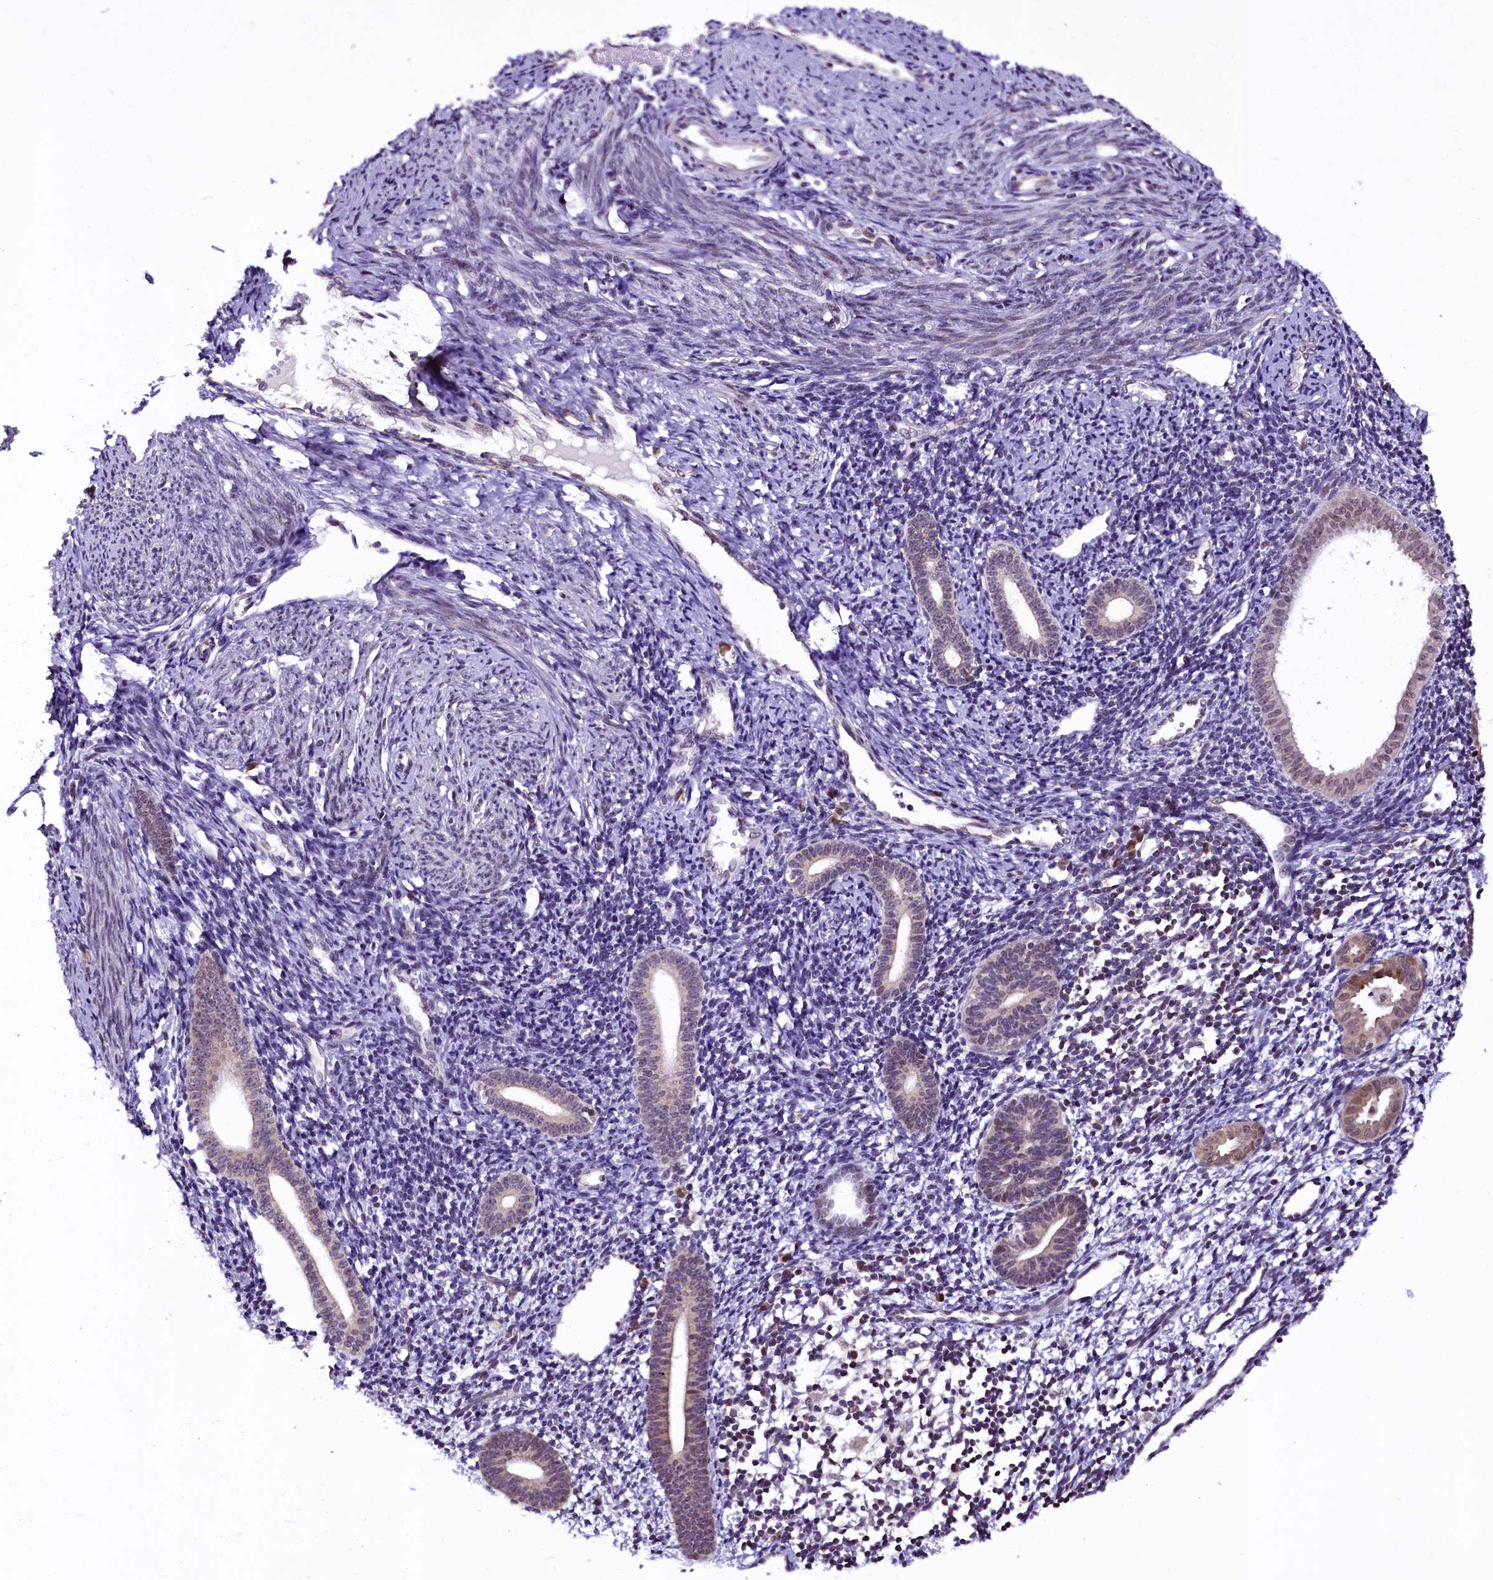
{"staining": {"intensity": "negative", "quantity": "none", "location": "none"}, "tissue": "endometrium", "cell_type": "Cells in endometrial stroma", "image_type": "normal", "snomed": [{"axis": "morphology", "description": "Normal tissue, NOS"}, {"axis": "topography", "description": "Endometrium"}], "caption": "High magnification brightfield microscopy of benign endometrium stained with DAB (3,3'-diaminobenzidine) (brown) and counterstained with hematoxylin (blue): cells in endometrial stroma show no significant positivity. Brightfield microscopy of immunohistochemistry stained with DAB (3,3'-diaminobenzidine) (brown) and hematoxylin (blue), captured at high magnification.", "gene": "RPUSD2", "patient": {"sex": "female", "age": 56}}